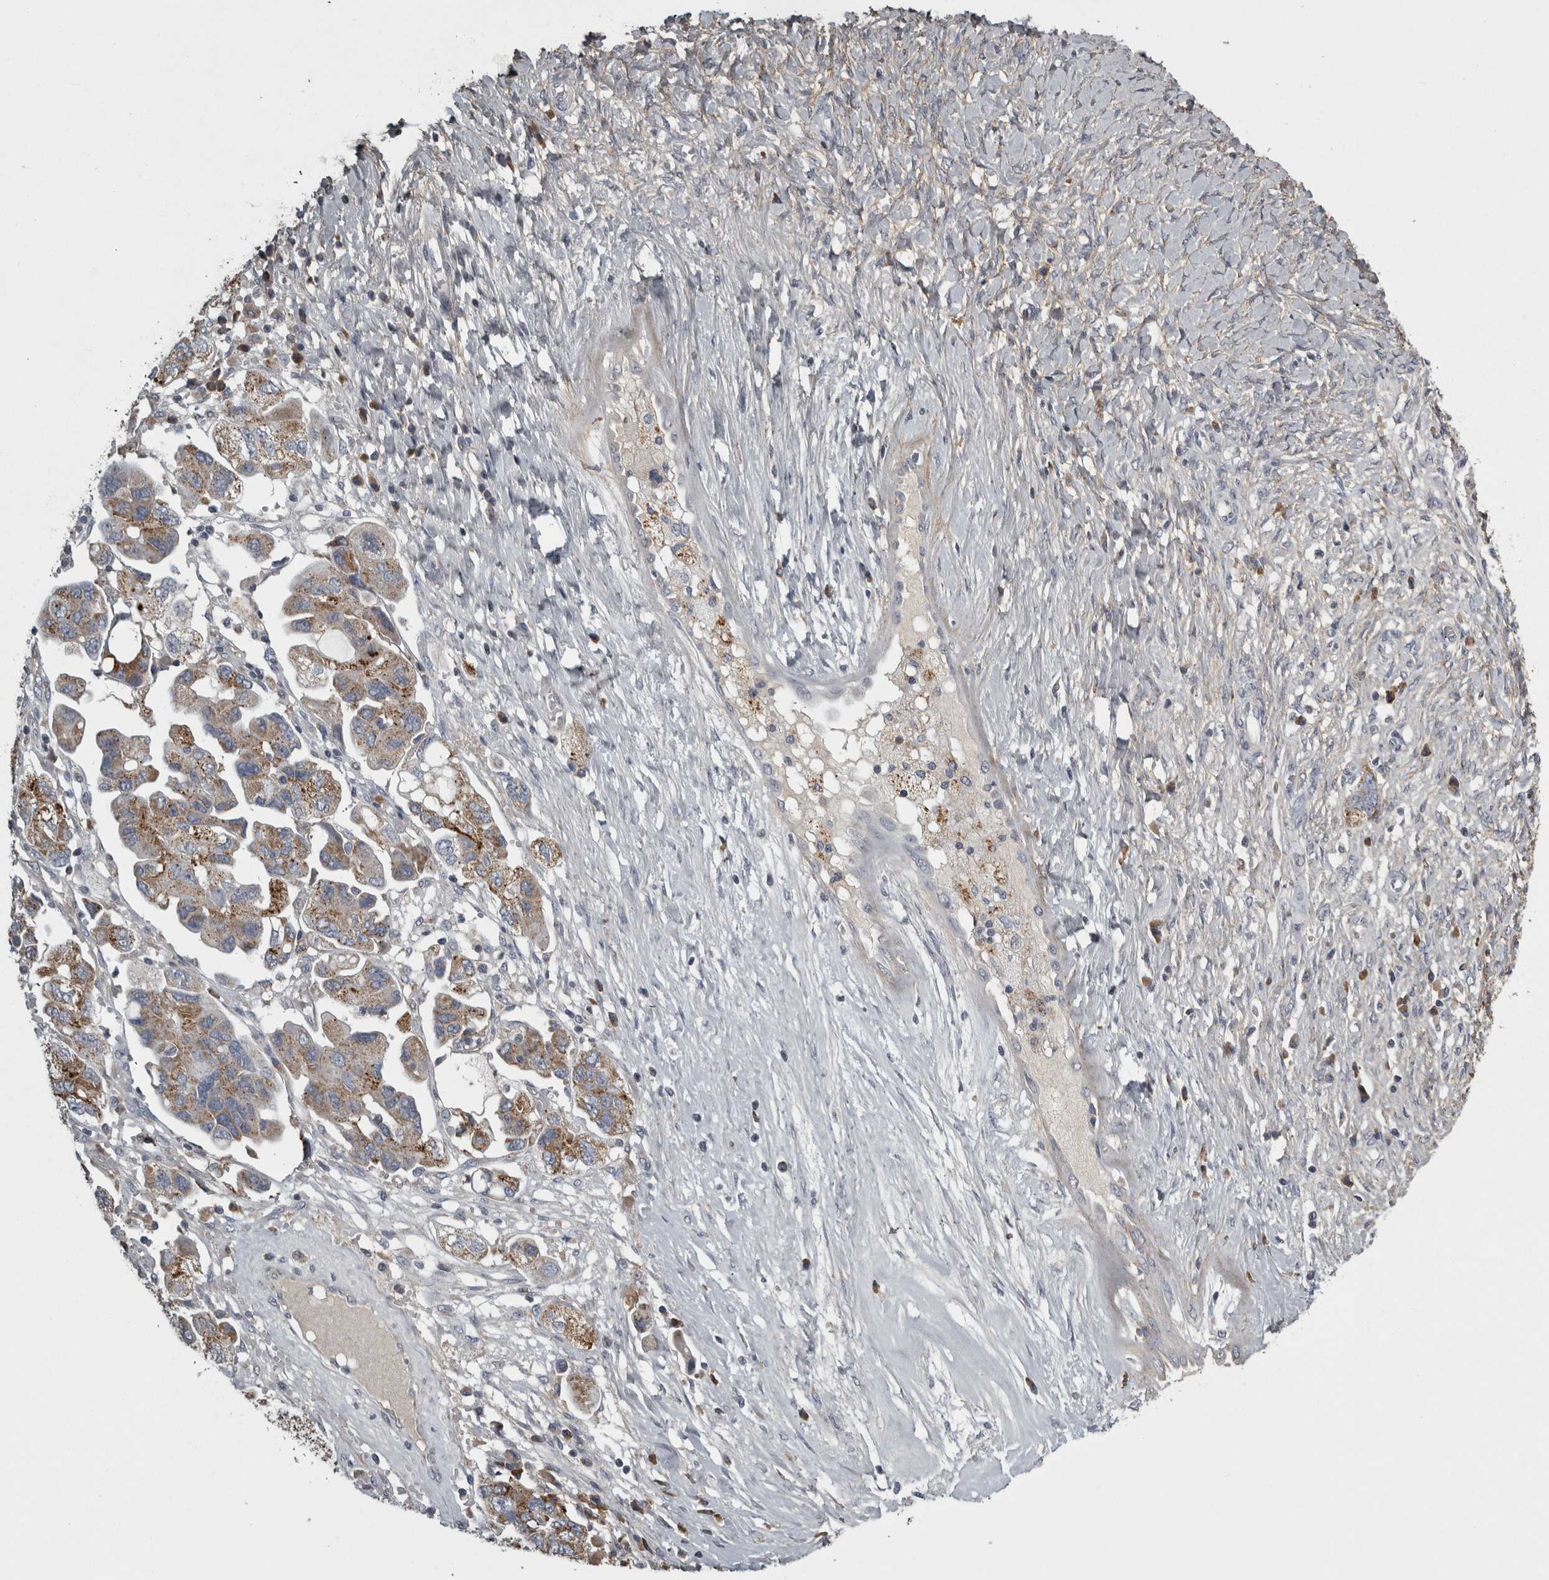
{"staining": {"intensity": "moderate", "quantity": ">75%", "location": "cytoplasmic/membranous"}, "tissue": "ovarian cancer", "cell_type": "Tumor cells", "image_type": "cancer", "snomed": [{"axis": "morphology", "description": "Carcinoma, NOS"}, {"axis": "morphology", "description": "Cystadenocarcinoma, serous, NOS"}, {"axis": "topography", "description": "Ovary"}], "caption": "An image of carcinoma (ovarian) stained for a protein exhibits moderate cytoplasmic/membranous brown staining in tumor cells.", "gene": "FRK", "patient": {"sex": "female", "age": 69}}